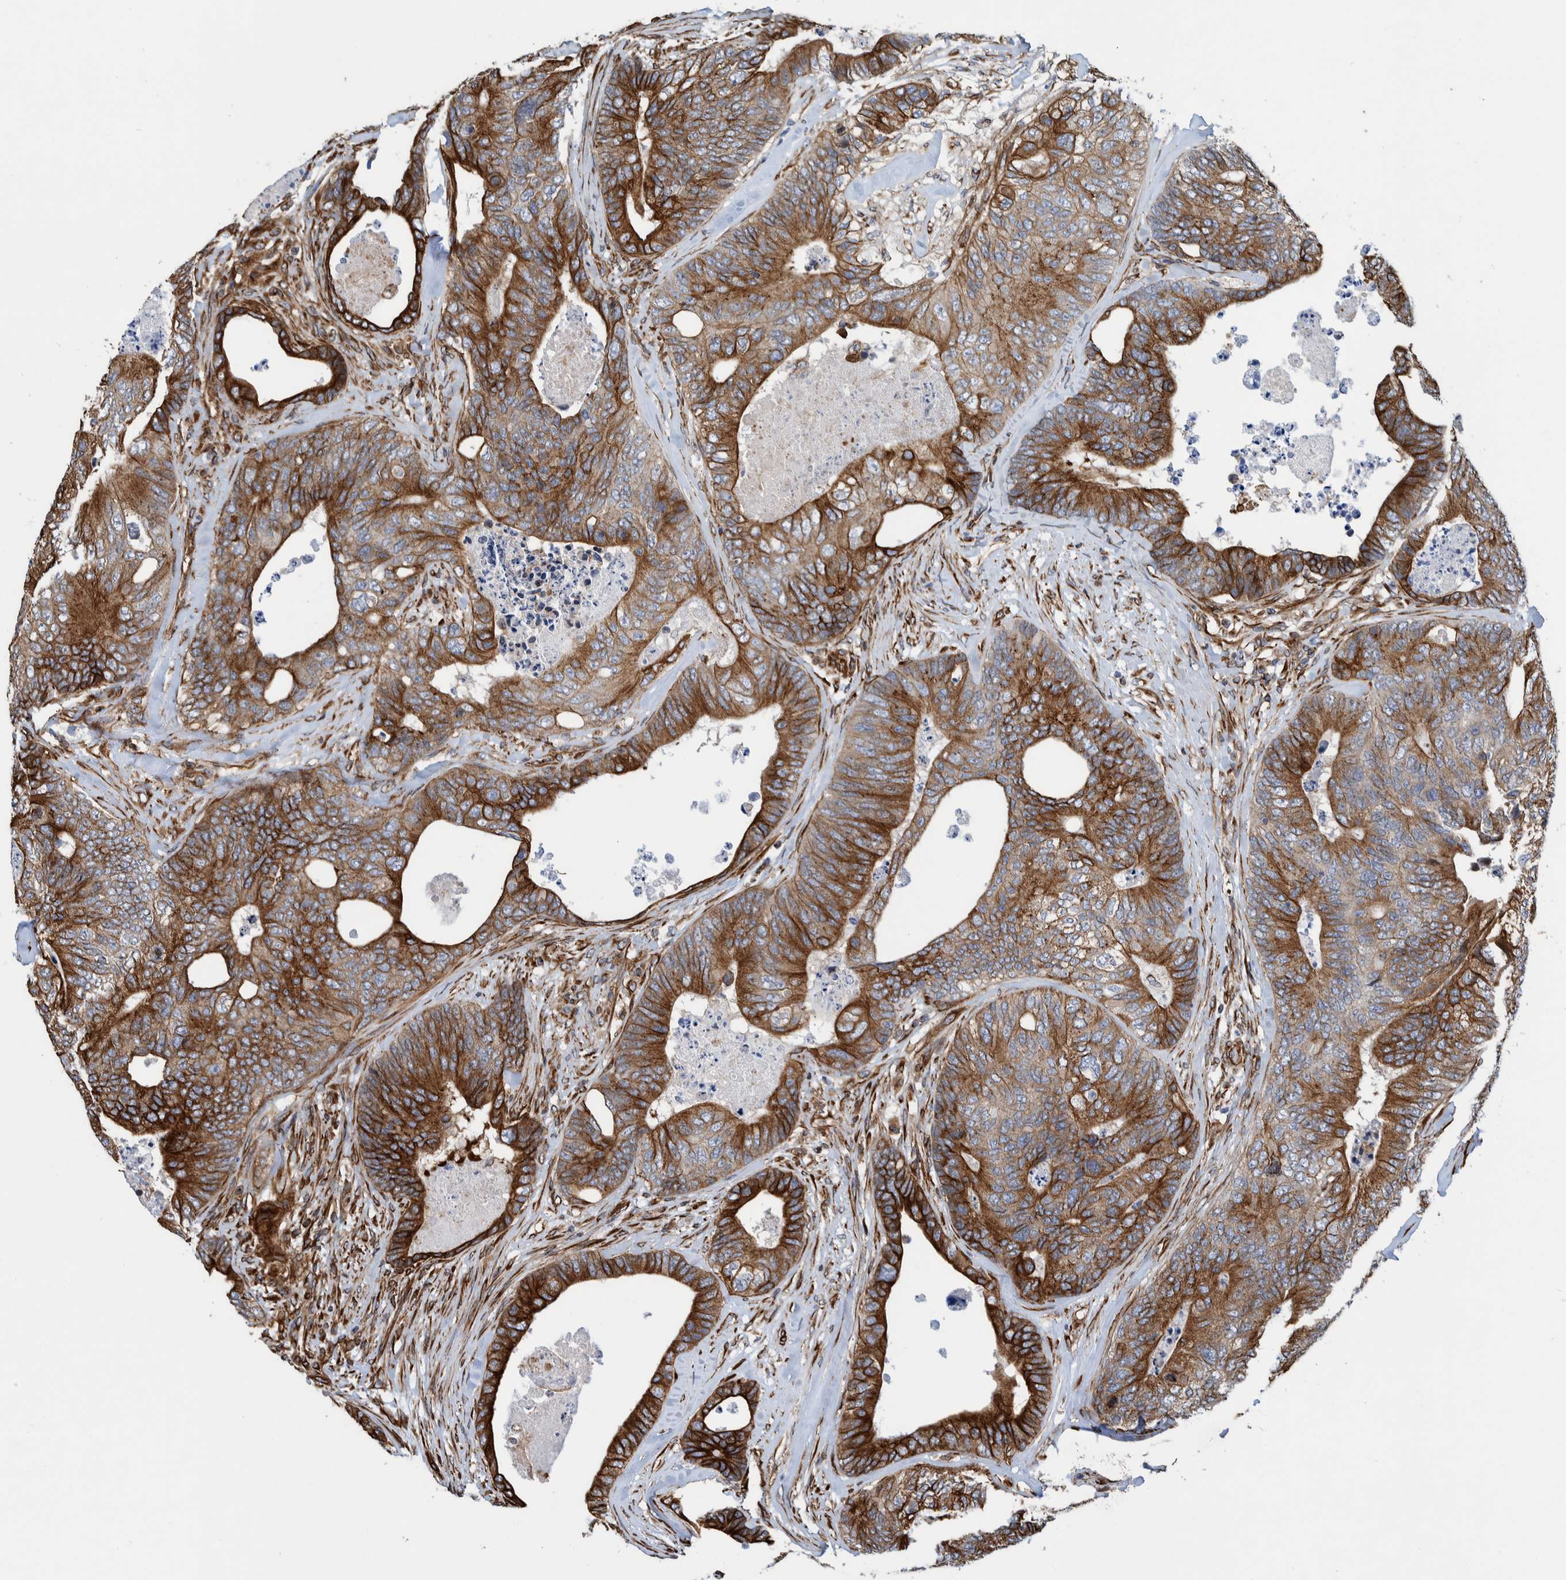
{"staining": {"intensity": "strong", "quantity": ">75%", "location": "cytoplasmic/membranous"}, "tissue": "colorectal cancer", "cell_type": "Tumor cells", "image_type": "cancer", "snomed": [{"axis": "morphology", "description": "Adenocarcinoma, NOS"}, {"axis": "topography", "description": "Colon"}], "caption": "This histopathology image exhibits immunohistochemistry staining of human colorectal cancer, with high strong cytoplasmic/membranous positivity in about >75% of tumor cells.", "gene": "CCDC57", "patient": {"sex": "female", "age": 67}}